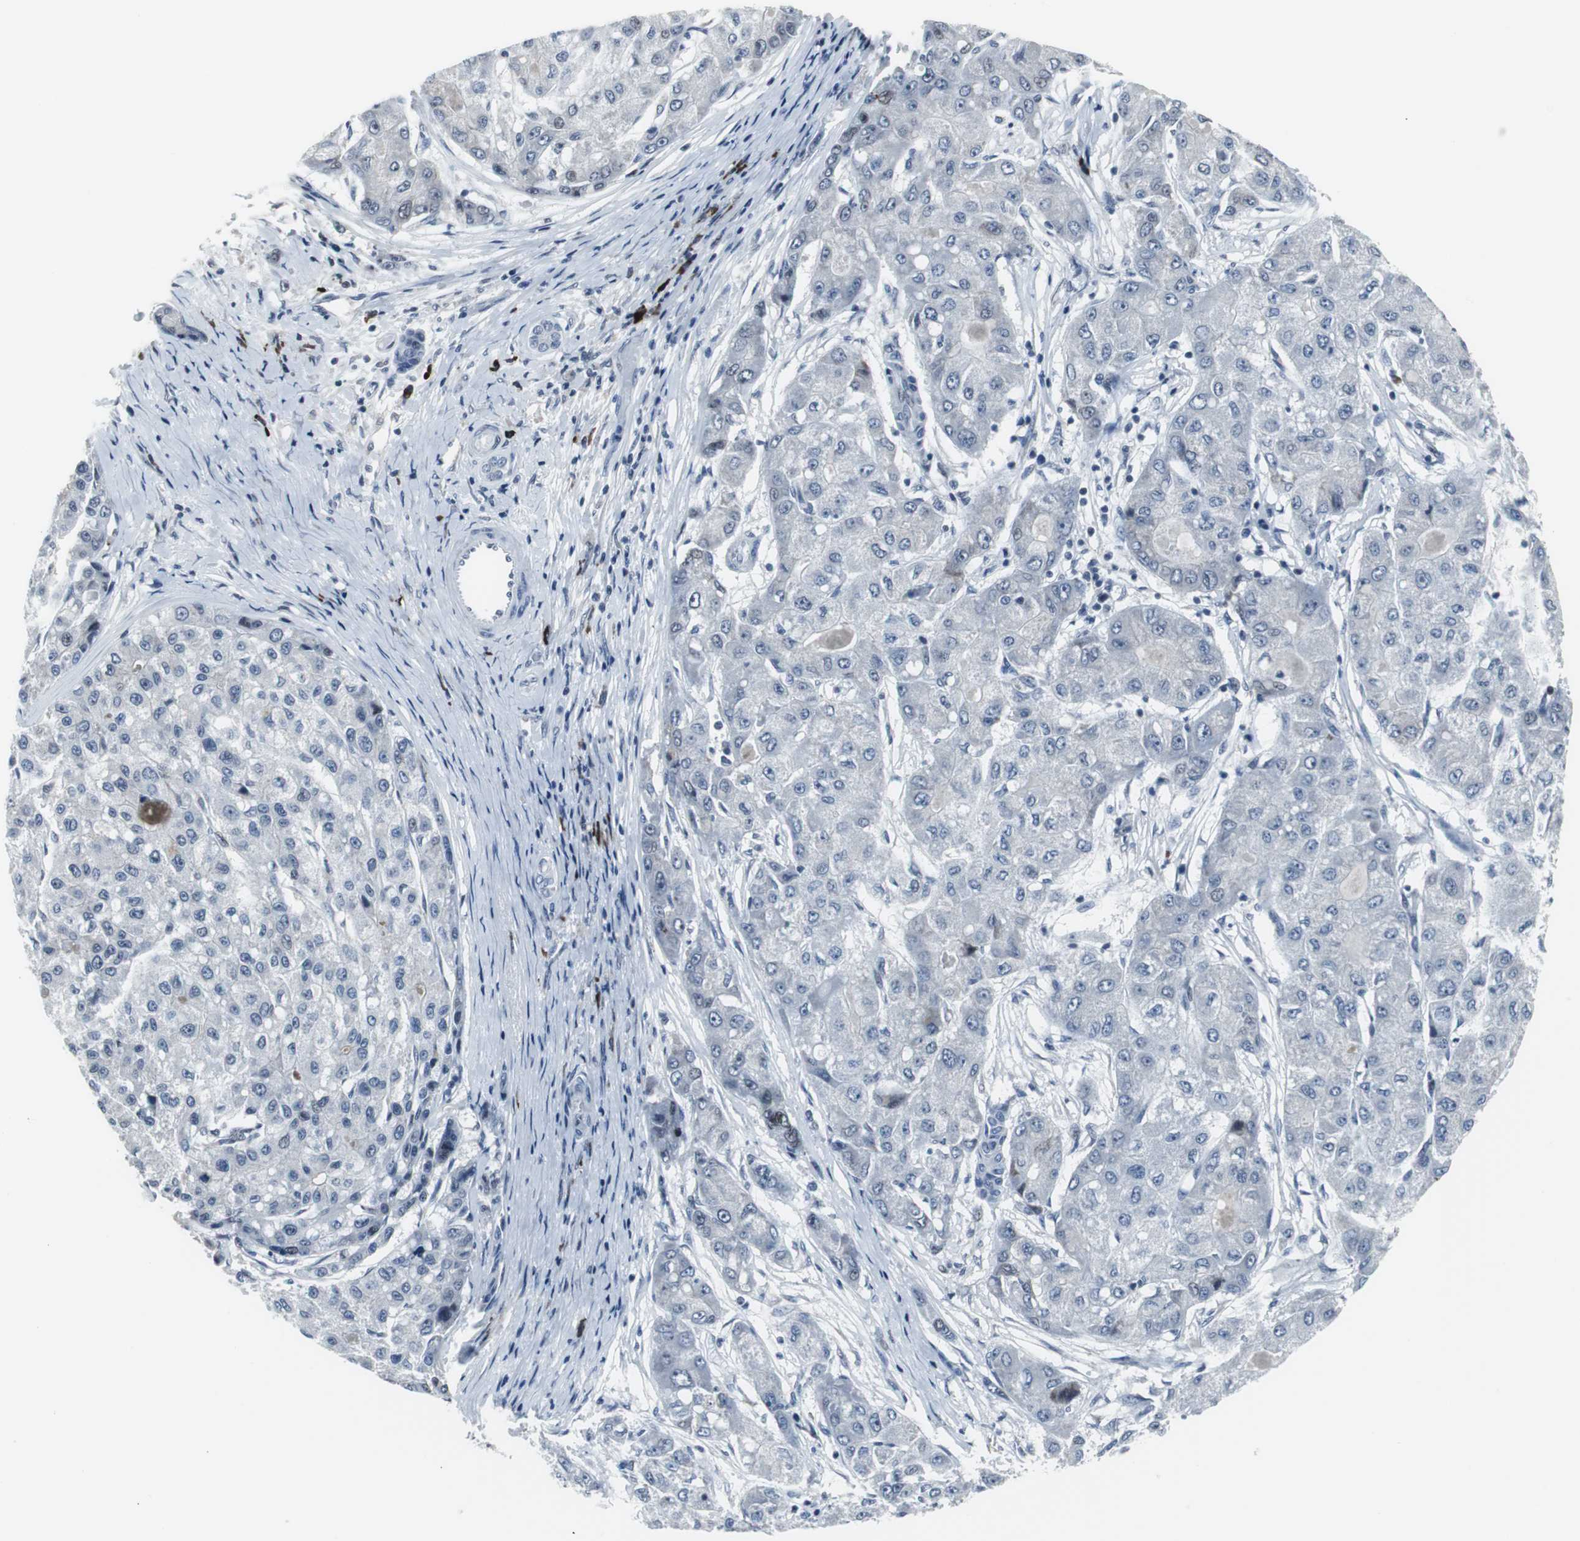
{"staining": {"intensity": "negative", "quantity": "none", "location": "none"}, "tissue": "liver cancer", "cell_type": "Tumor cells", "image_type": "cancer", "snomed": [{"axis": "morphology", "description": "Carcinoma, Hepatocellular, NOS"}, {"axis": "topography", "description": "Liver"}], "caption": "Immunohistochemical staining of liver cancer reveals no significant expression in tumor cells.", "gene": "DOK1", "patient": {"sex": "male", "age": 80}}